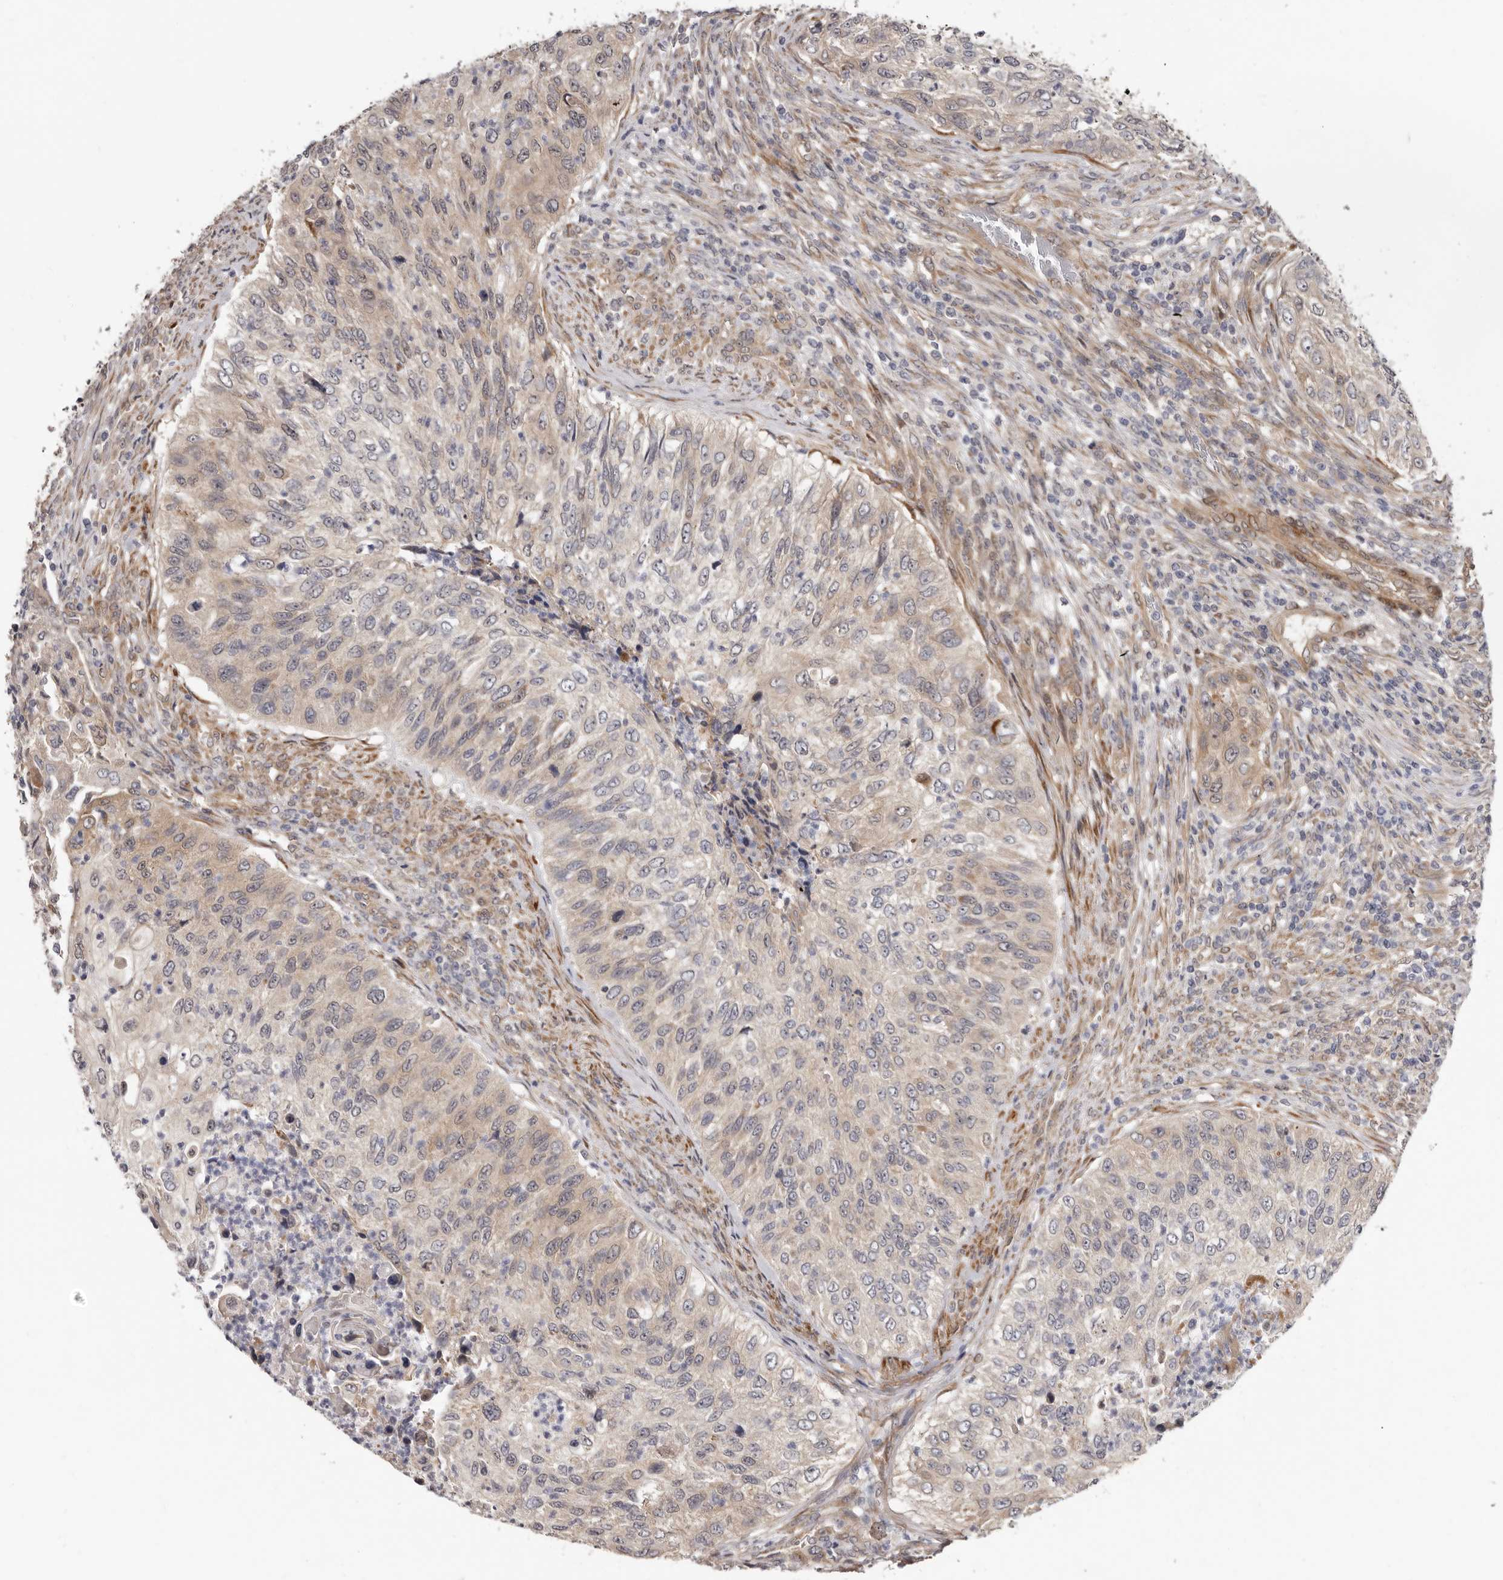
{"staining": {"intensity": "weak", "quantity": "25%-75%", "location": "cytoplasmic/membranous"}, "tissue": "urothelial cancer", "cell_type": "Tumor cells", "image_type": "cancer", "snomed": [{"axis": "morphology", "description": "Urothelial carcinoma, High grade"}, {"axis": "topography", "description": "Urinary bladder"}], "caption": "This photomicrograph reveals urothelial cancer stained with IHC to label a protein in brown. The cytoplasmic/membranous of tumor cells show weak positivity for the protein. Nuclei are counter-stained blue.", "gene": "SBDS", "patient": {"sex": "female", "age": 60}}